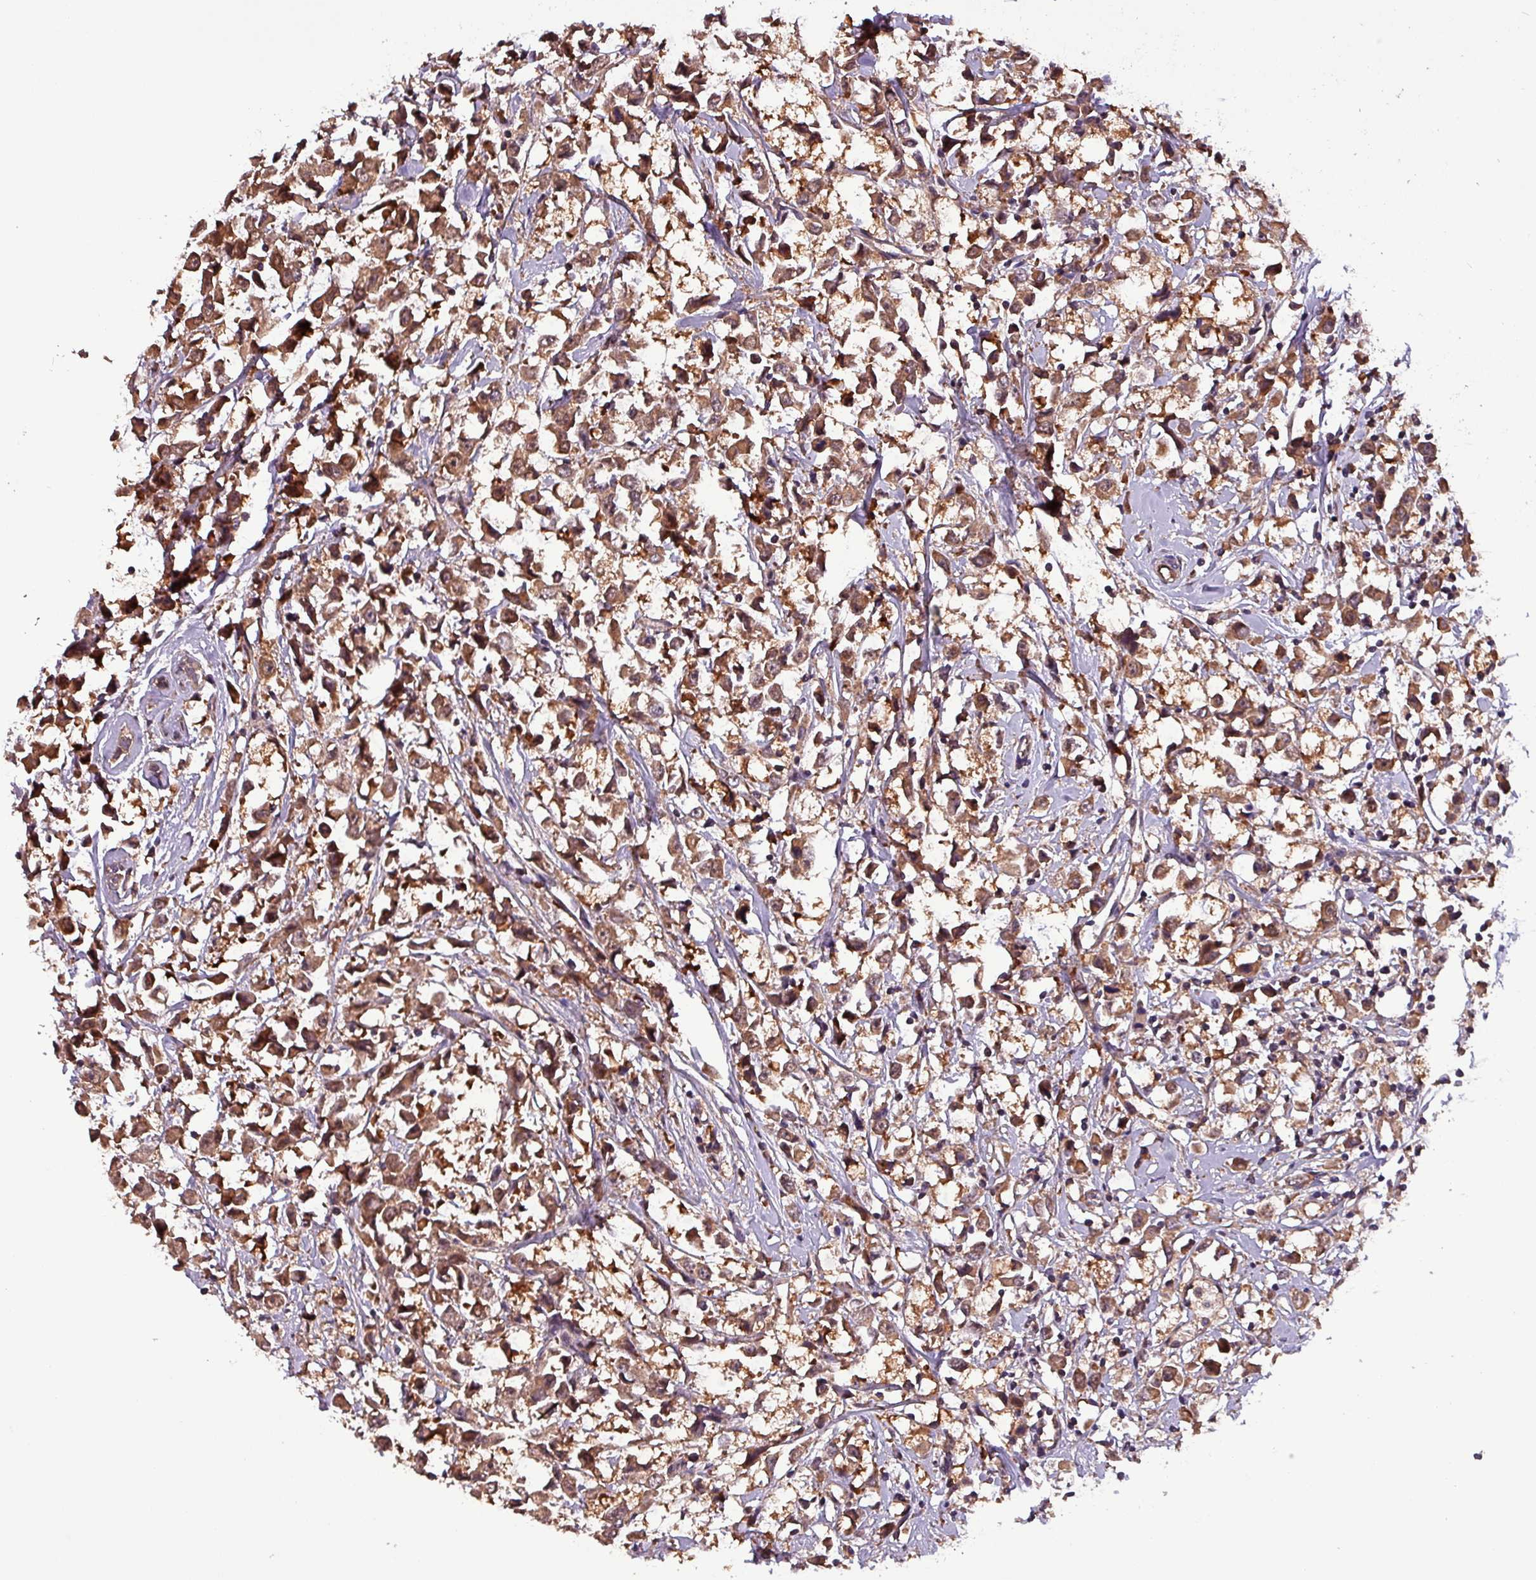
{"staining": {"intensity": "moderate", "quantity": ">75%", "location": "cytoplasmic/membranous"}, "tissue": "breast cancer", "cell_type": "Tumor cells", "image_type": "cancer", "snomed": [{"axis": "morphology", "description": "Duct carcinoma"}, {"axis": "topography", "description": "Breast"}], "caption": "Immunohistochemistry of human breast cancer reveals medium levels of moderate cytoplasmic/membranous expression in approximately >75% of tumor cells. The staining was performed using DAB, with brown indicating positive protein expression. Nuclei are stained blue with hematoxylin.", "gene": "PAFAH1B2", "patient": {"sex": "female", "age": 61}}